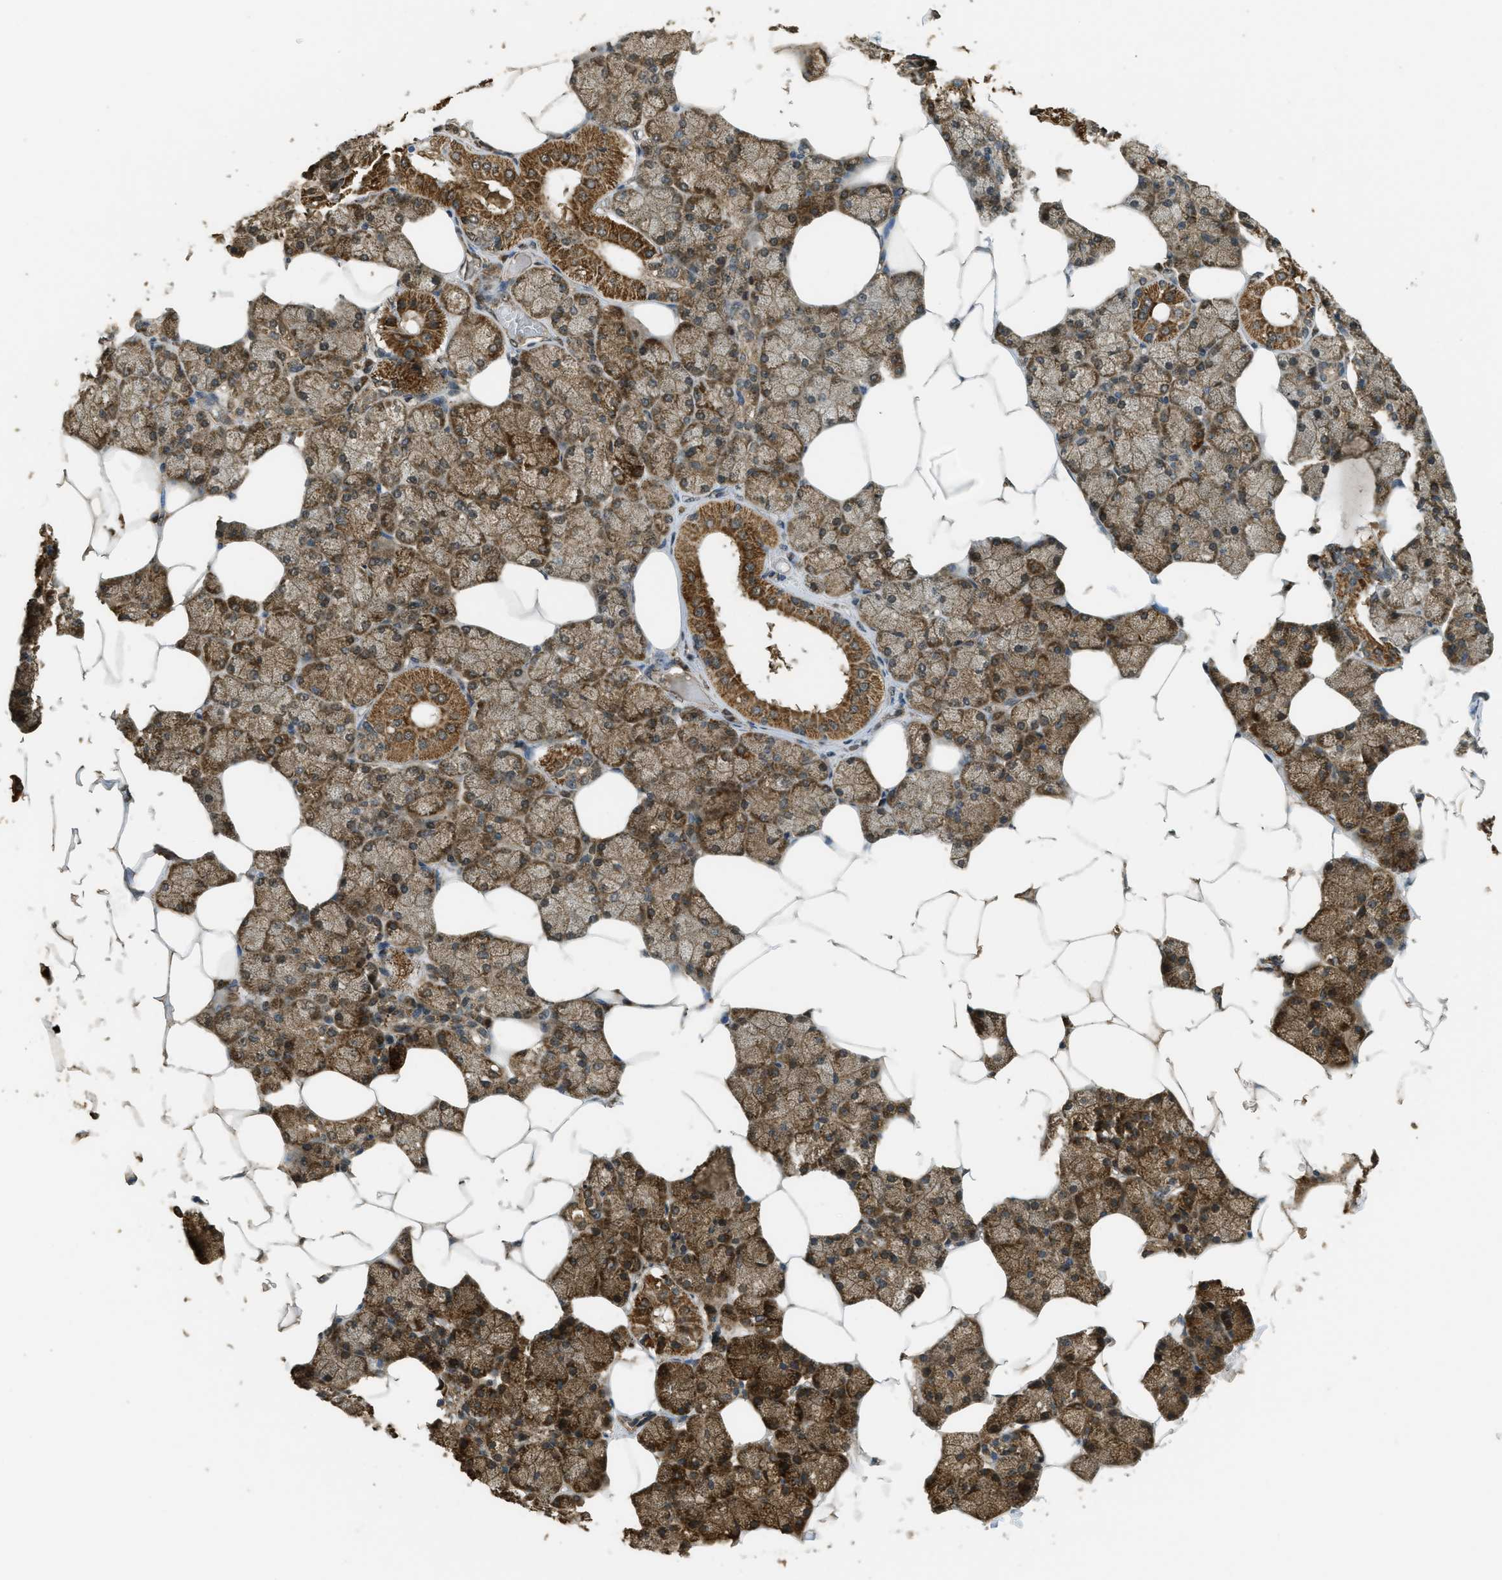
{"staining": {"intensity": "strong", "quantity": ">75%", "location": "cytoplasmic/membranous"}, "tissue": "salivary gland", "cell_type": "Glandular cells", "image_type": "normal", "snomed": [{"axis": "morphology", "description": "Normal tissue, NOS"}, {"axis": "topography", "description": "Salivary gland"}], "caption": "High-magnification brightfield microscopy of benign salivary gland stained with DAB (3,3'-diaminobenzidine) (brown) and counterstained with hematoxylin (blue). glandular cells exhibit strong cytoplasmic/membranous staining is seen in approximately>75% of cells. The protein of interest is stained brown, and the nuclei are stained in blue (DAB IHC with brightfield microscopy, high magnification).", "gene": "CTPS1", "patient": {"sex": "male", "age": 62}}